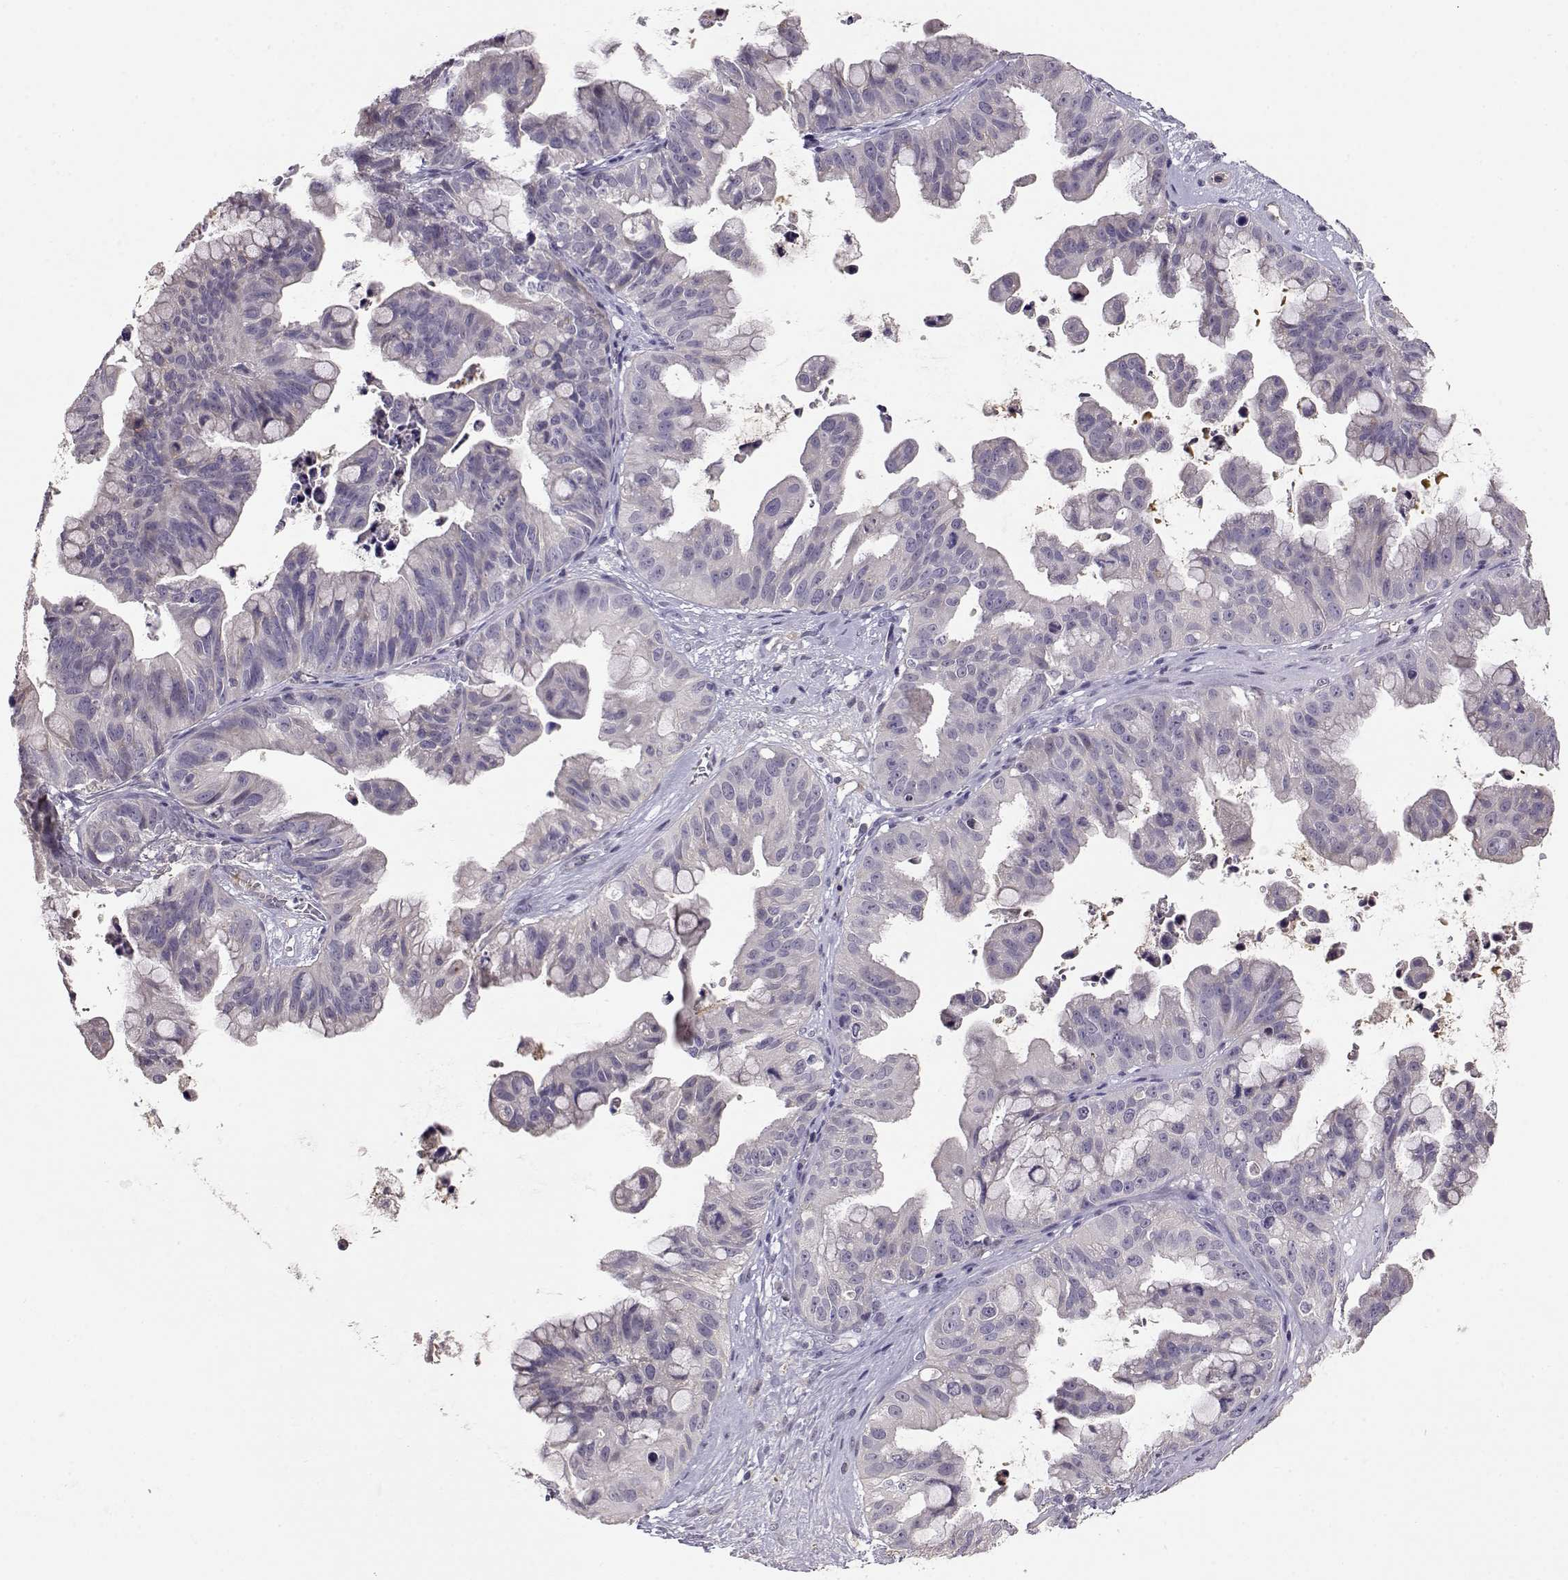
{"staining": {"intensity": "negative", "quantity": "none", "location": "none"}, "tissue": "ovarian cancer", "cell_type": "Tumor cells", "image_type": "cancer", "snomed": [{"axis": "morphology", "description": "Cystadenocarcinoma, mucinous, NOS"}, {"axis": "topography", "description": "Ovary"}], "caption": "Ovarian mucinous cystadenocarcinoma was stained to show a protein in brown. There is no significant expression in tumor cells.", "gene": "TACR1", "patient": {"sex": "female", "age": 76}}